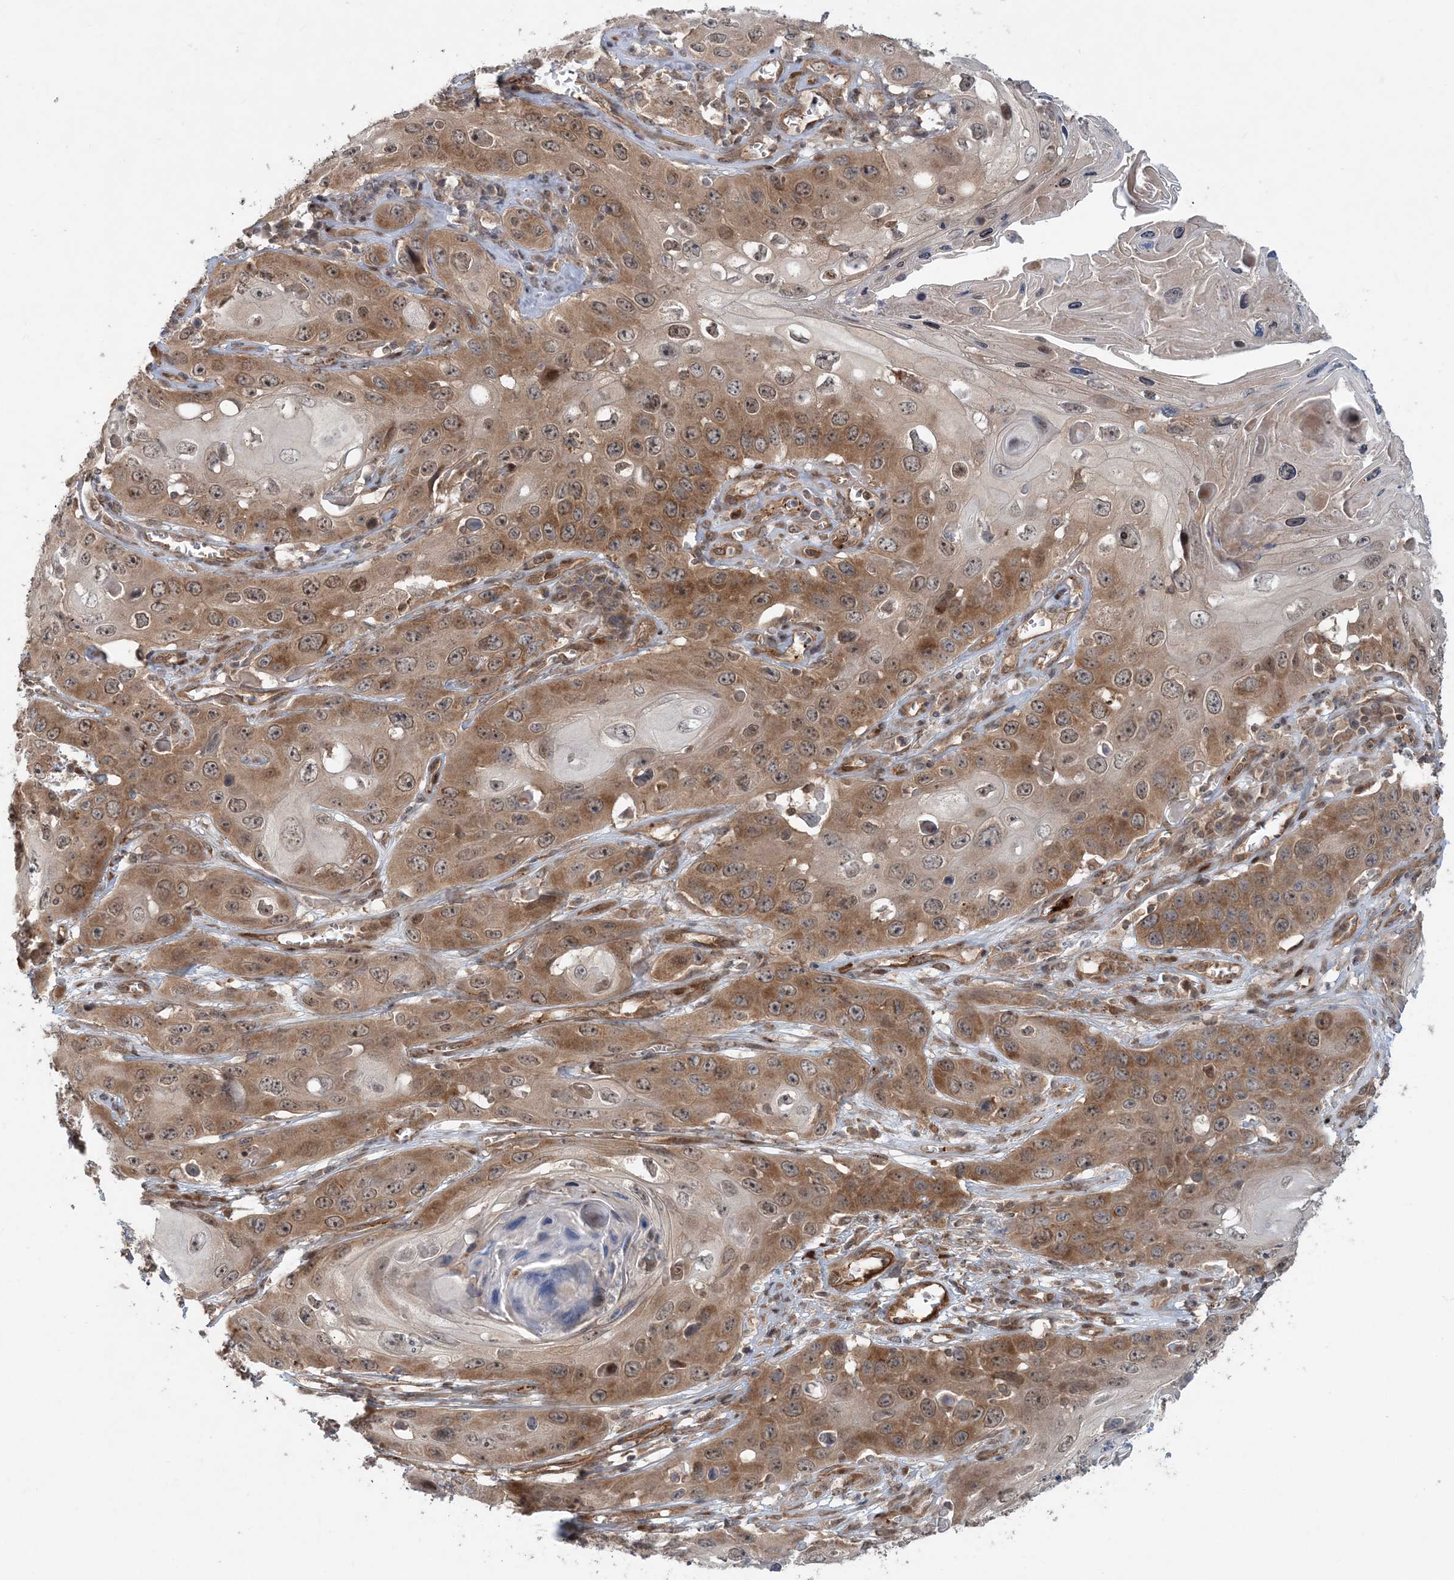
{"staining": {"intensity": "moderate", "quantity": ">75%", "location": "cytoplasmic/membranous"}, "tissue": "skin cancer", "cell_type": "Tumor cells", "image_type": "cancer", "snomed": [{"axis": "morphology", "description": "Squamous cell carcinoma, NOS"}, {"axis": "topography", "description": "Skin"}], "caption": "Immunohistochemical staining of skin cancer displays moderate cytoplasmic/membranous protein staining in approximately >75% of tumor cells.", "gene": "GEMIN5", "patient": {"sex": "male", "age": 55}}